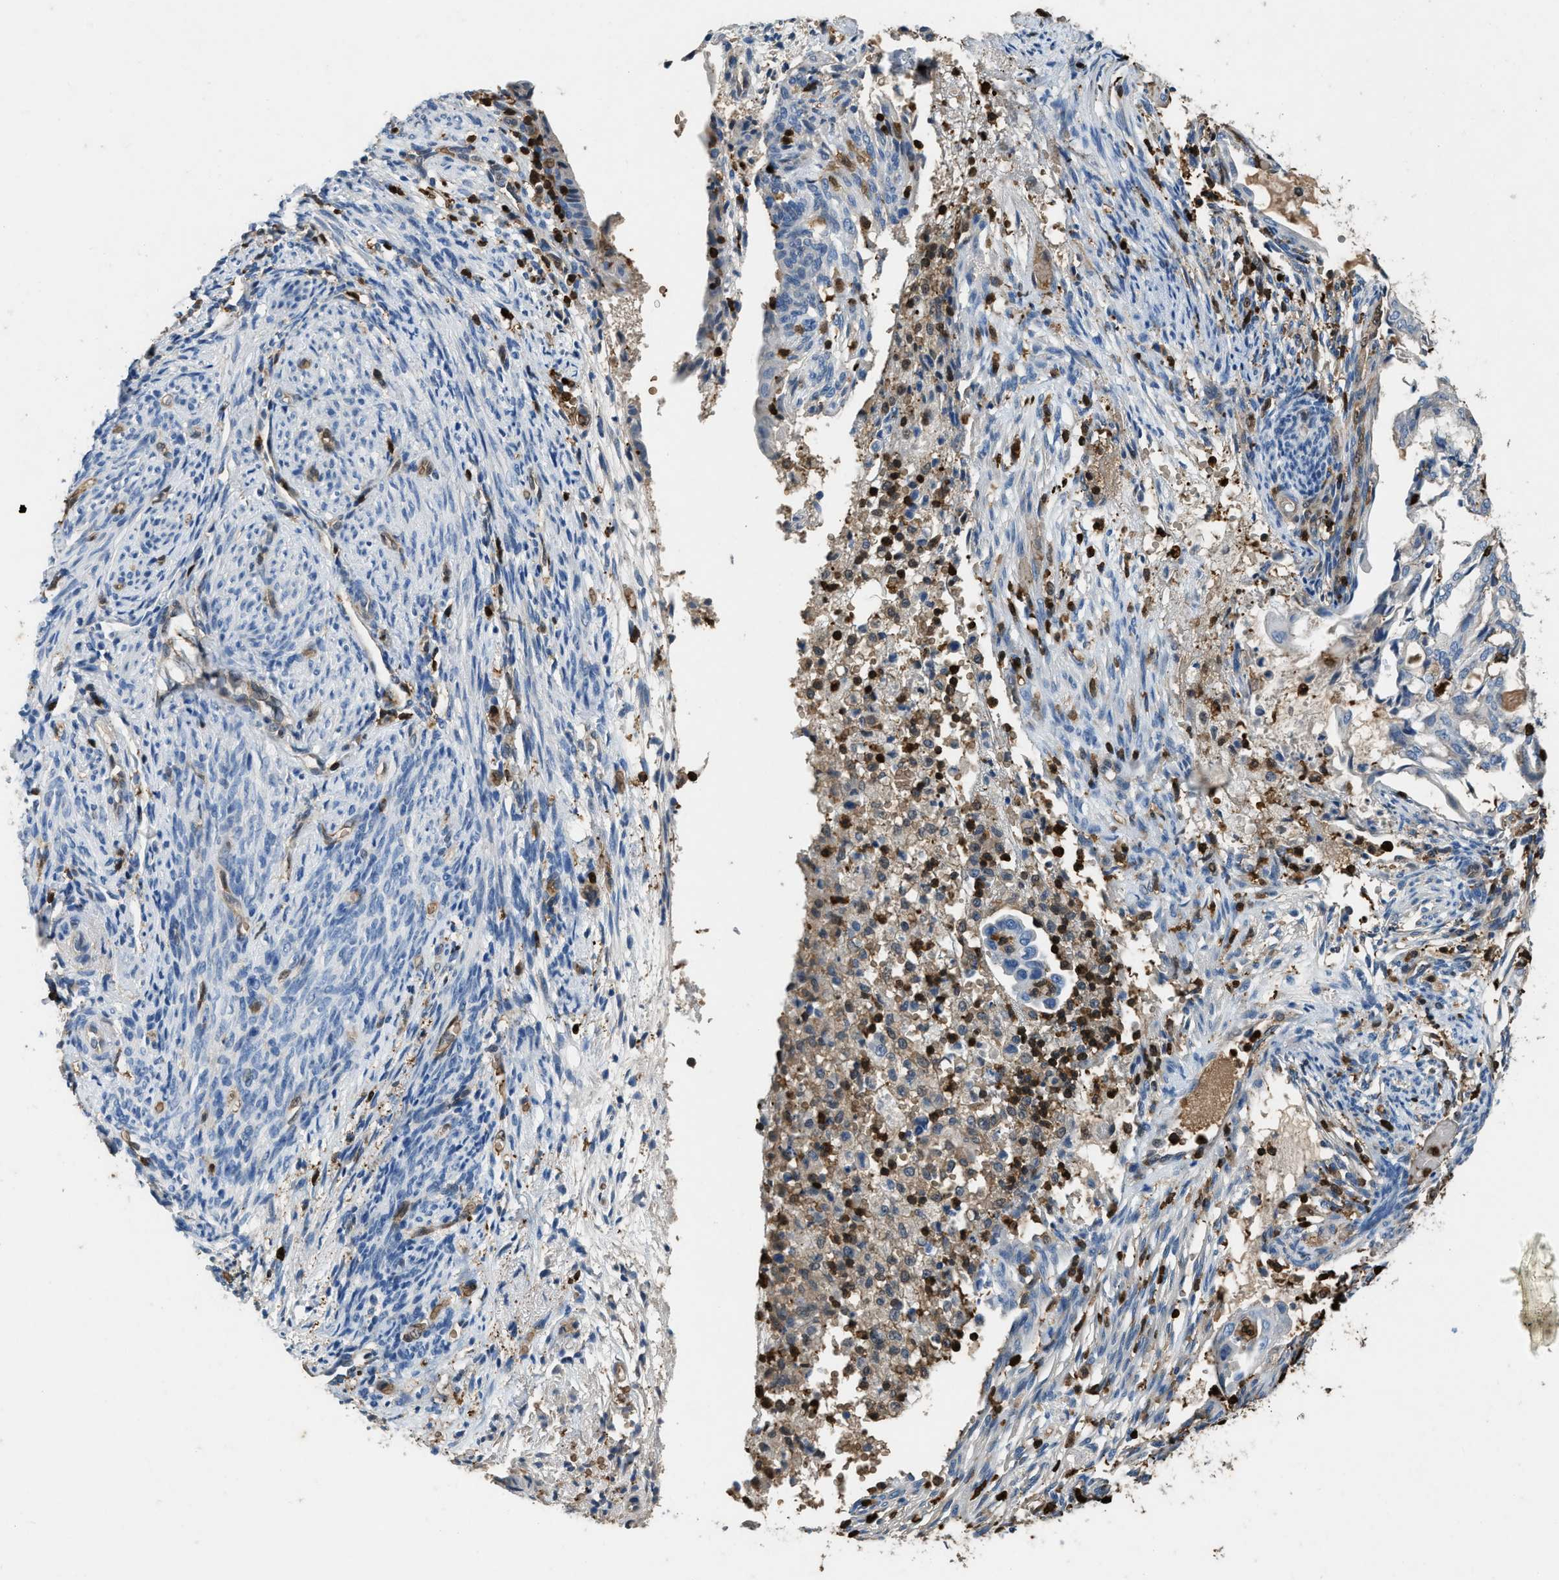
{"staining": {"intensity": "negative", "quantity": "none", "location": "none"}, "tissue": "endometrial cancer", "cell_type": "Tumor cells", "image_type": "cancer", "snomed": [{"axis": "morphology", "description": "Adenocarcinoma, NOS"}, {"axis": "topography", "description": "Endometrium"}], "caption": "Immunohistochemistry histopathology image of endometrial cancer stained for a protein (brown), which demonstrates no staining in tumor cells. Brightfield microscopy of IHC stained with DAB (brown) and hematoxylin (blue), captured at high magnification.", "gene": "ARHGDIB", "patient": {"sex": "female", "age": 58}}